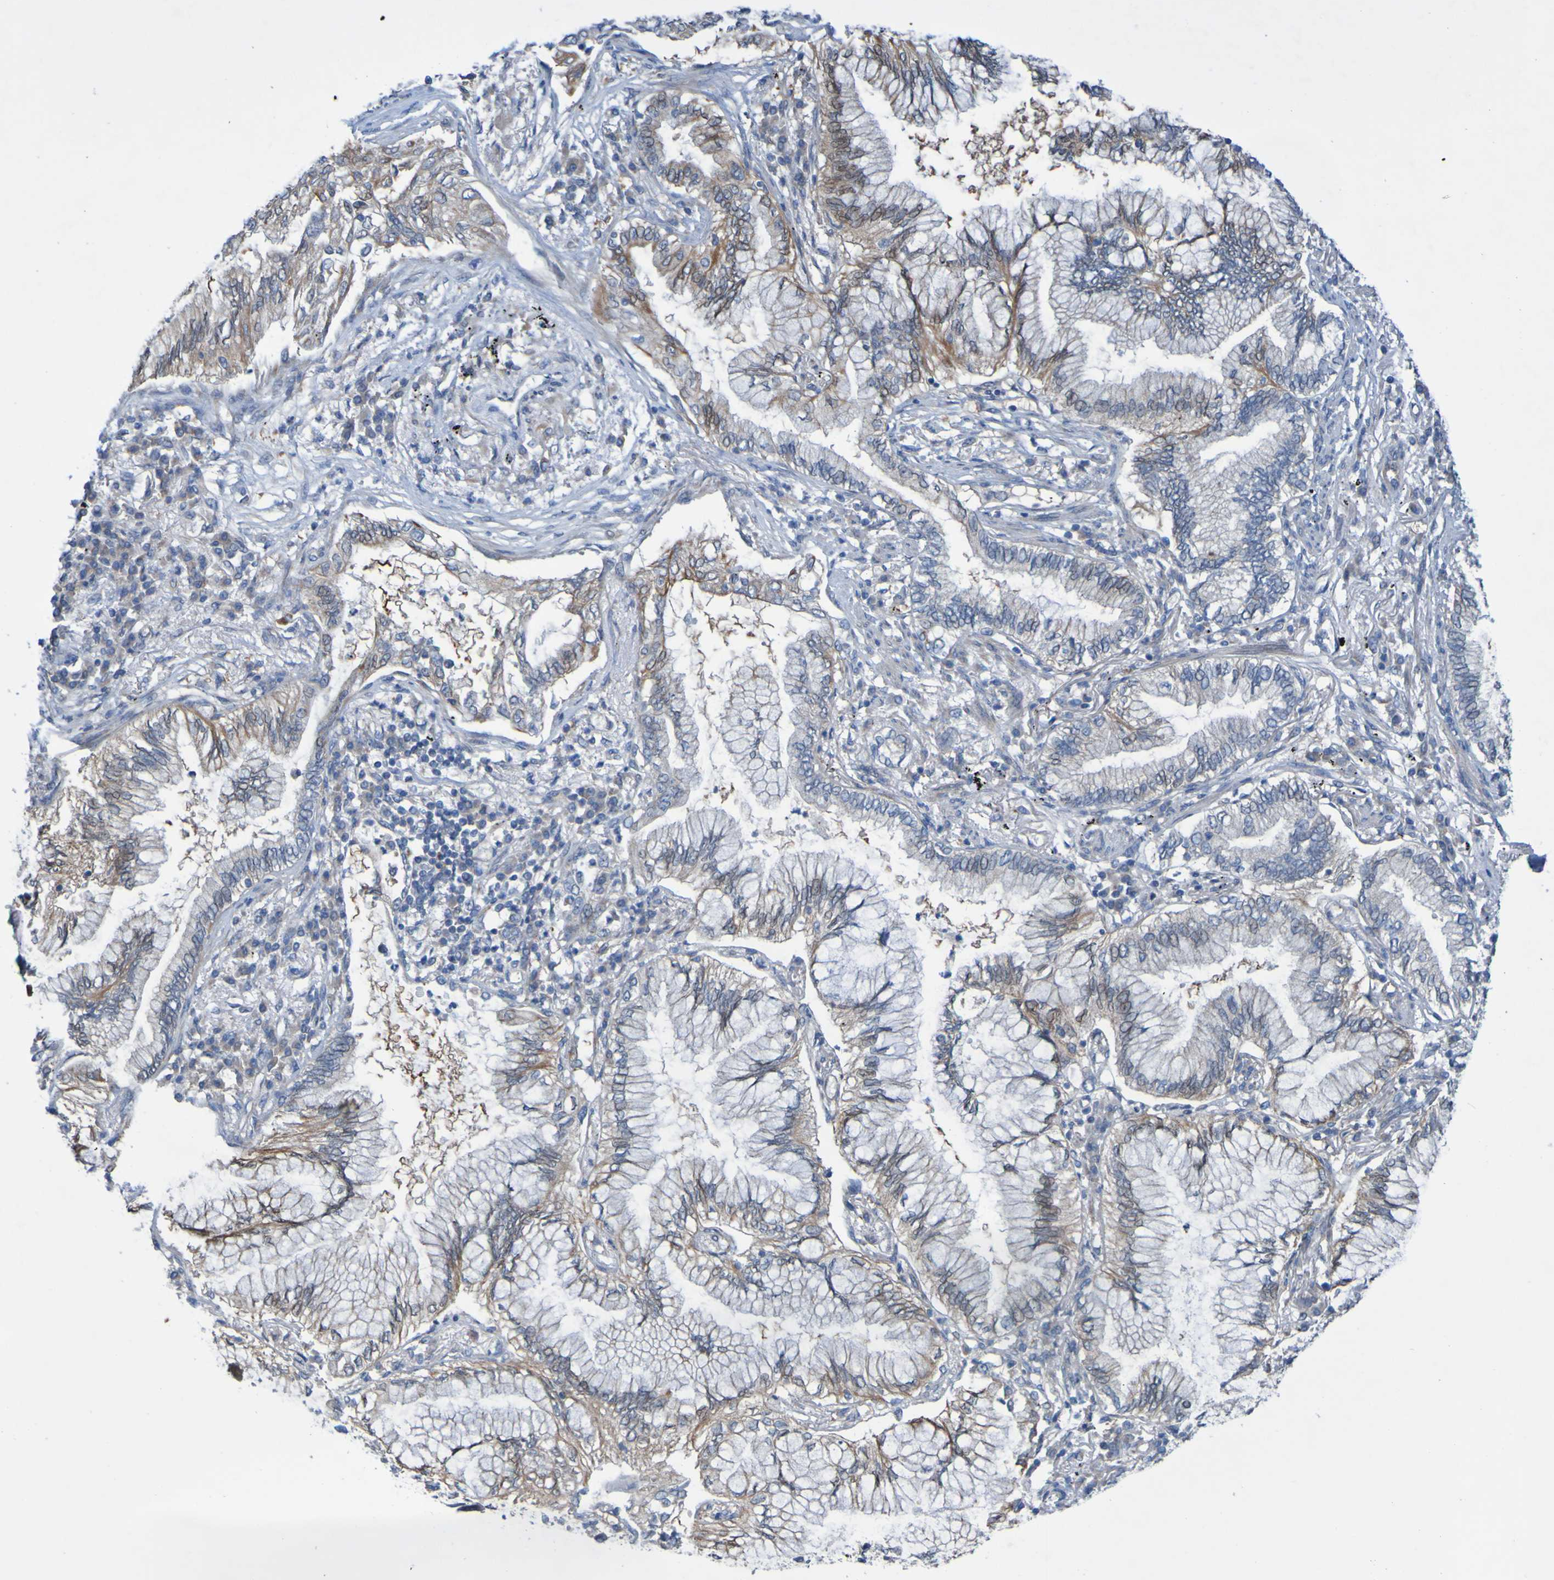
{"staining": {"intensity": "weak", "quantity": "25%-75%", "location": "cytoplasmic/membranous"}, "tissue": "lung cancer", "cell_type": "Tumor cells", "image_type": "cancer", "snomed": [{"axis": "morphology", "description": "Normal tissue, NOS"}, {"axis": "morphology", "description": "Adenocarcinoma, NOS"}, {"axis": "topography", "description": "Bronchus"}, {"axis": "topography", "description": "Lung"}], "caption": "Protein positivity by IHC displays weak cytoplasmic/membranous staining in about 25%-75% of tumor cells in adenocarcinoma (lung).", "gene": "NPRL3", "patient": {"sex": "female", "age": 70}}